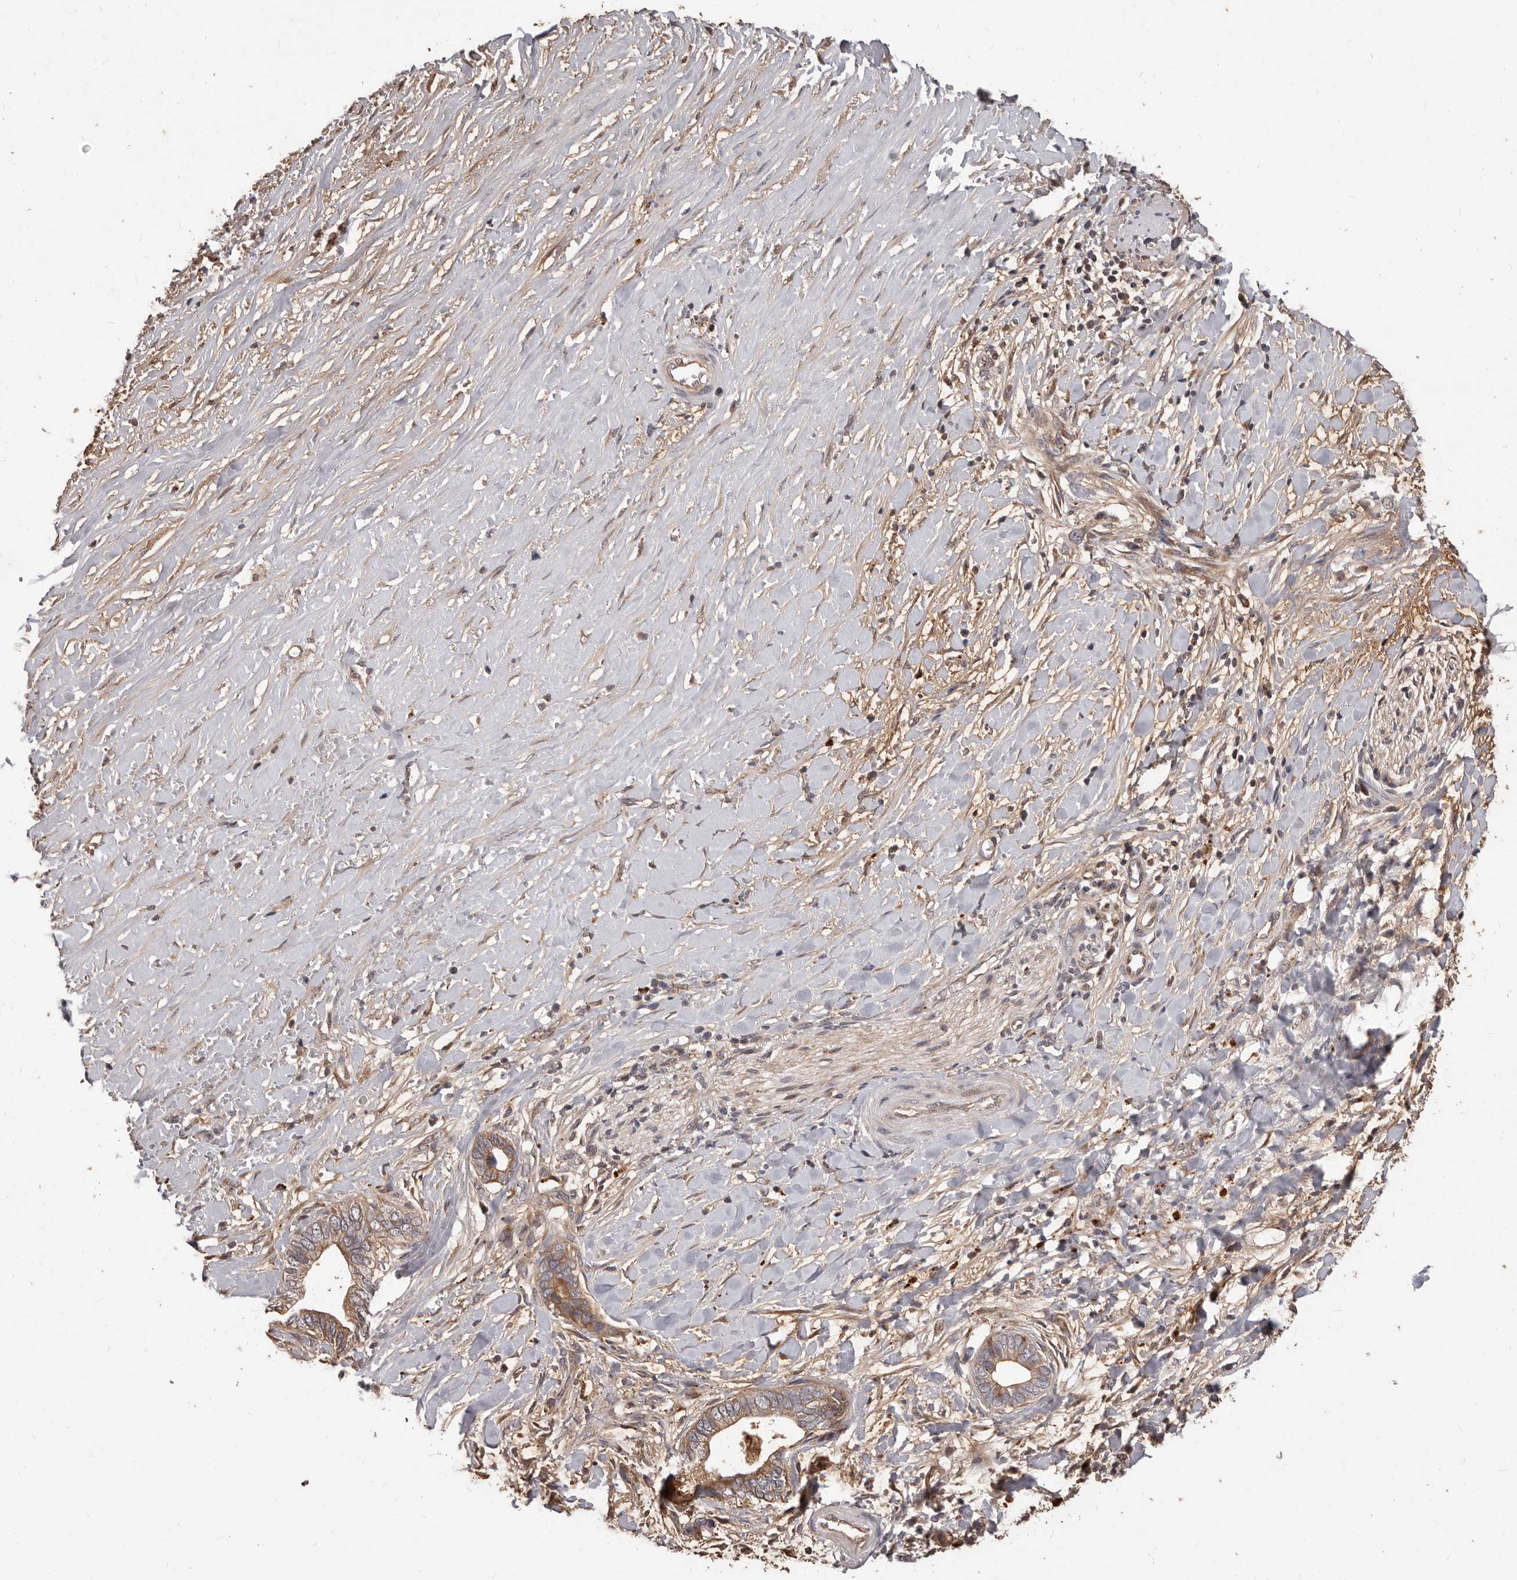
{"staining": {"intensity": "moderate", "quantity": ">75%", "location": "cytoplasmic/membranous"}, "tissue": "liver cancer", "cell_type": "Tumor cells", "image_type": "cancer", "snomed": [{"axis": "morphology", "description": "Cholangiocarcinoma"}, {"axis": "topography", "description": "Liver"}], "caption": "A medium amount of moderate cytoplasmic/membranous expression is identified in about >75% of tumor cells in liver cholangiocarcinoma tissue.", "gene": "MTO1", "patient": {"sex": "female", "age": 79}}